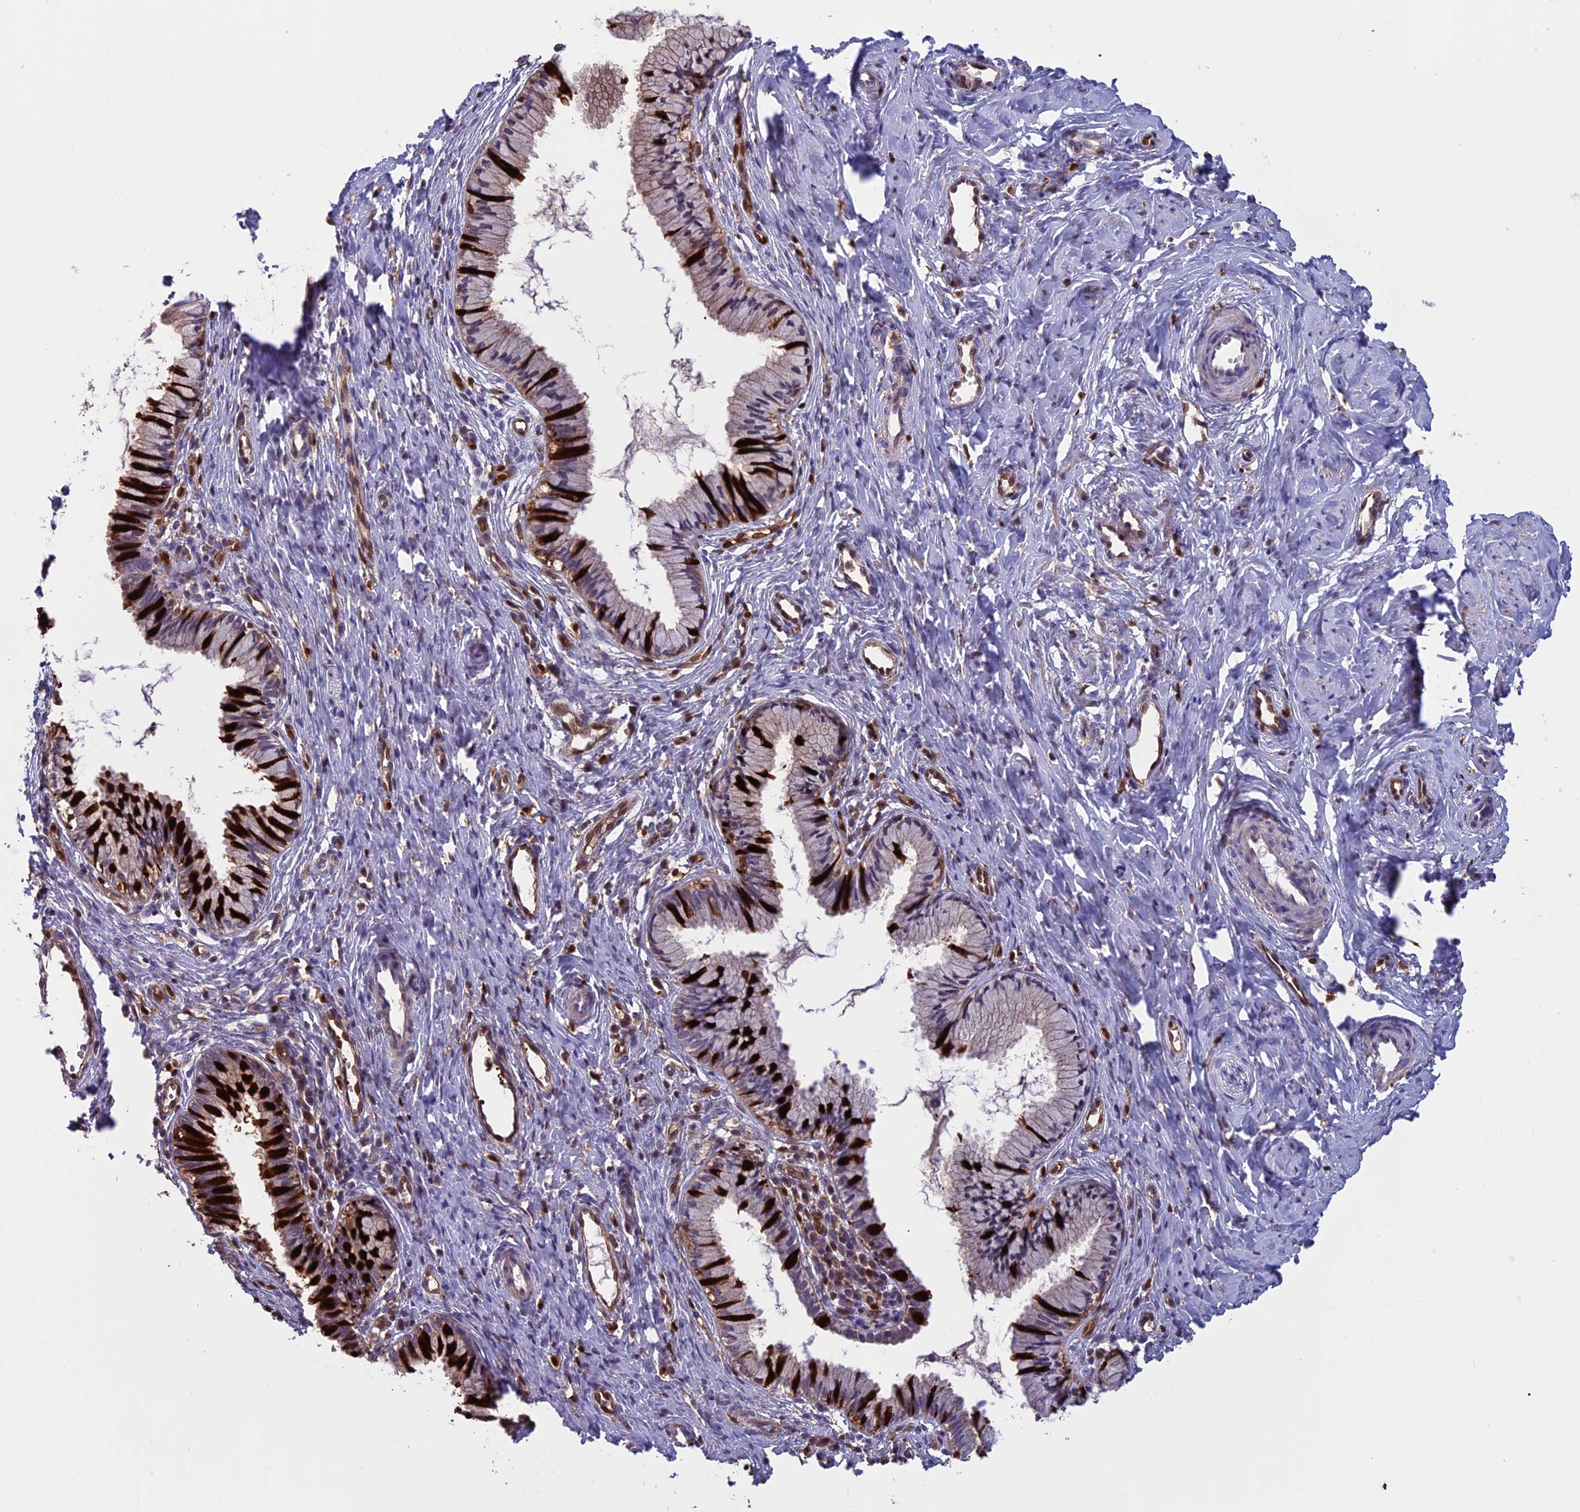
{"staining": {"intensity": "strong", "quantity": "25%-75%", "location": "cytoplasmic/membranous"}, "tissue": "cervix", "cell_type": "Glandular cells", "image_type": "normal", "snomed": [{"axis": "morphology", "description": "Normal tissue, NOS"}, {"axis": "topography", "description": "Cervix"}], "caption": "Glandular cells exhibit high levels of strong cytoplasmic/membranous staining in approximately 25%-75% of cells in unremarkable cervix. The staining was performed using DAB to visualize the protein expression in brown, while the nuclei were stained in blue with hematoxylin (Magnification: 20x).", "gene": "ARHGAP18", "patient": {"sex": "female", "age": 27}}